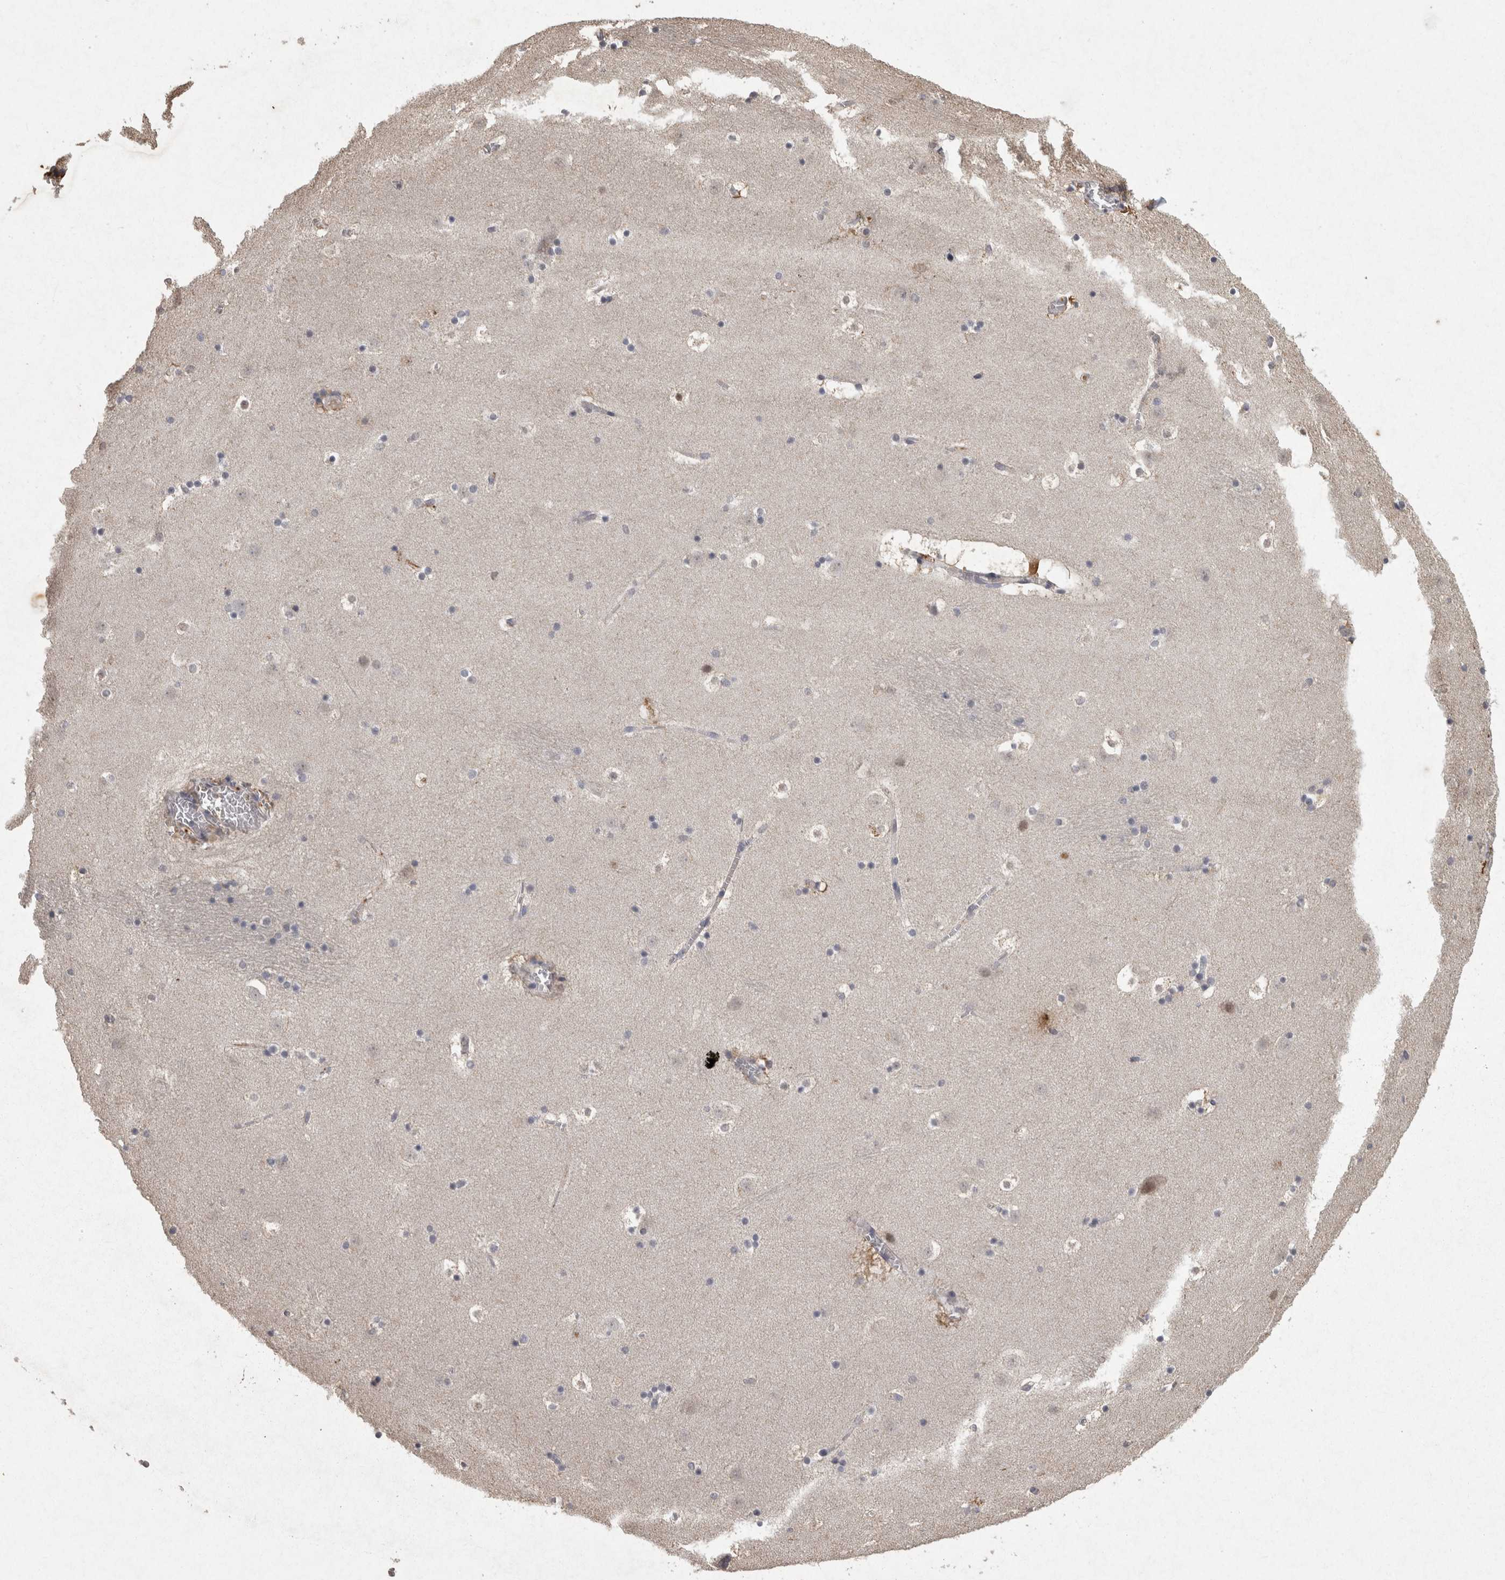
{"staining": {"intensity": "moderate", "quantity": "<25%", "location": "cytoplasmic/membranous"}, "tissue": "caudate", "cell_type": "Glial cells", "image_type": "normal", "snomed": [{"axis": "morphology", "description": "Normal tissue, NOS"}, {"axis": "topography", "description": "Lateral ventricle wall"}], "caption": "Immunohistochemistry (IHC) photomicrograph of benign caudate: human caudate stained using immunohistochemistry demonstrates low levels of moderate protein expression localized specifically in the cytoplasmic/membranous of glial cells, appearing as a cytoplasmic/membranous brown color.", "gene": "MEP1A", "patient": {"sex": "male", "age": 45}}